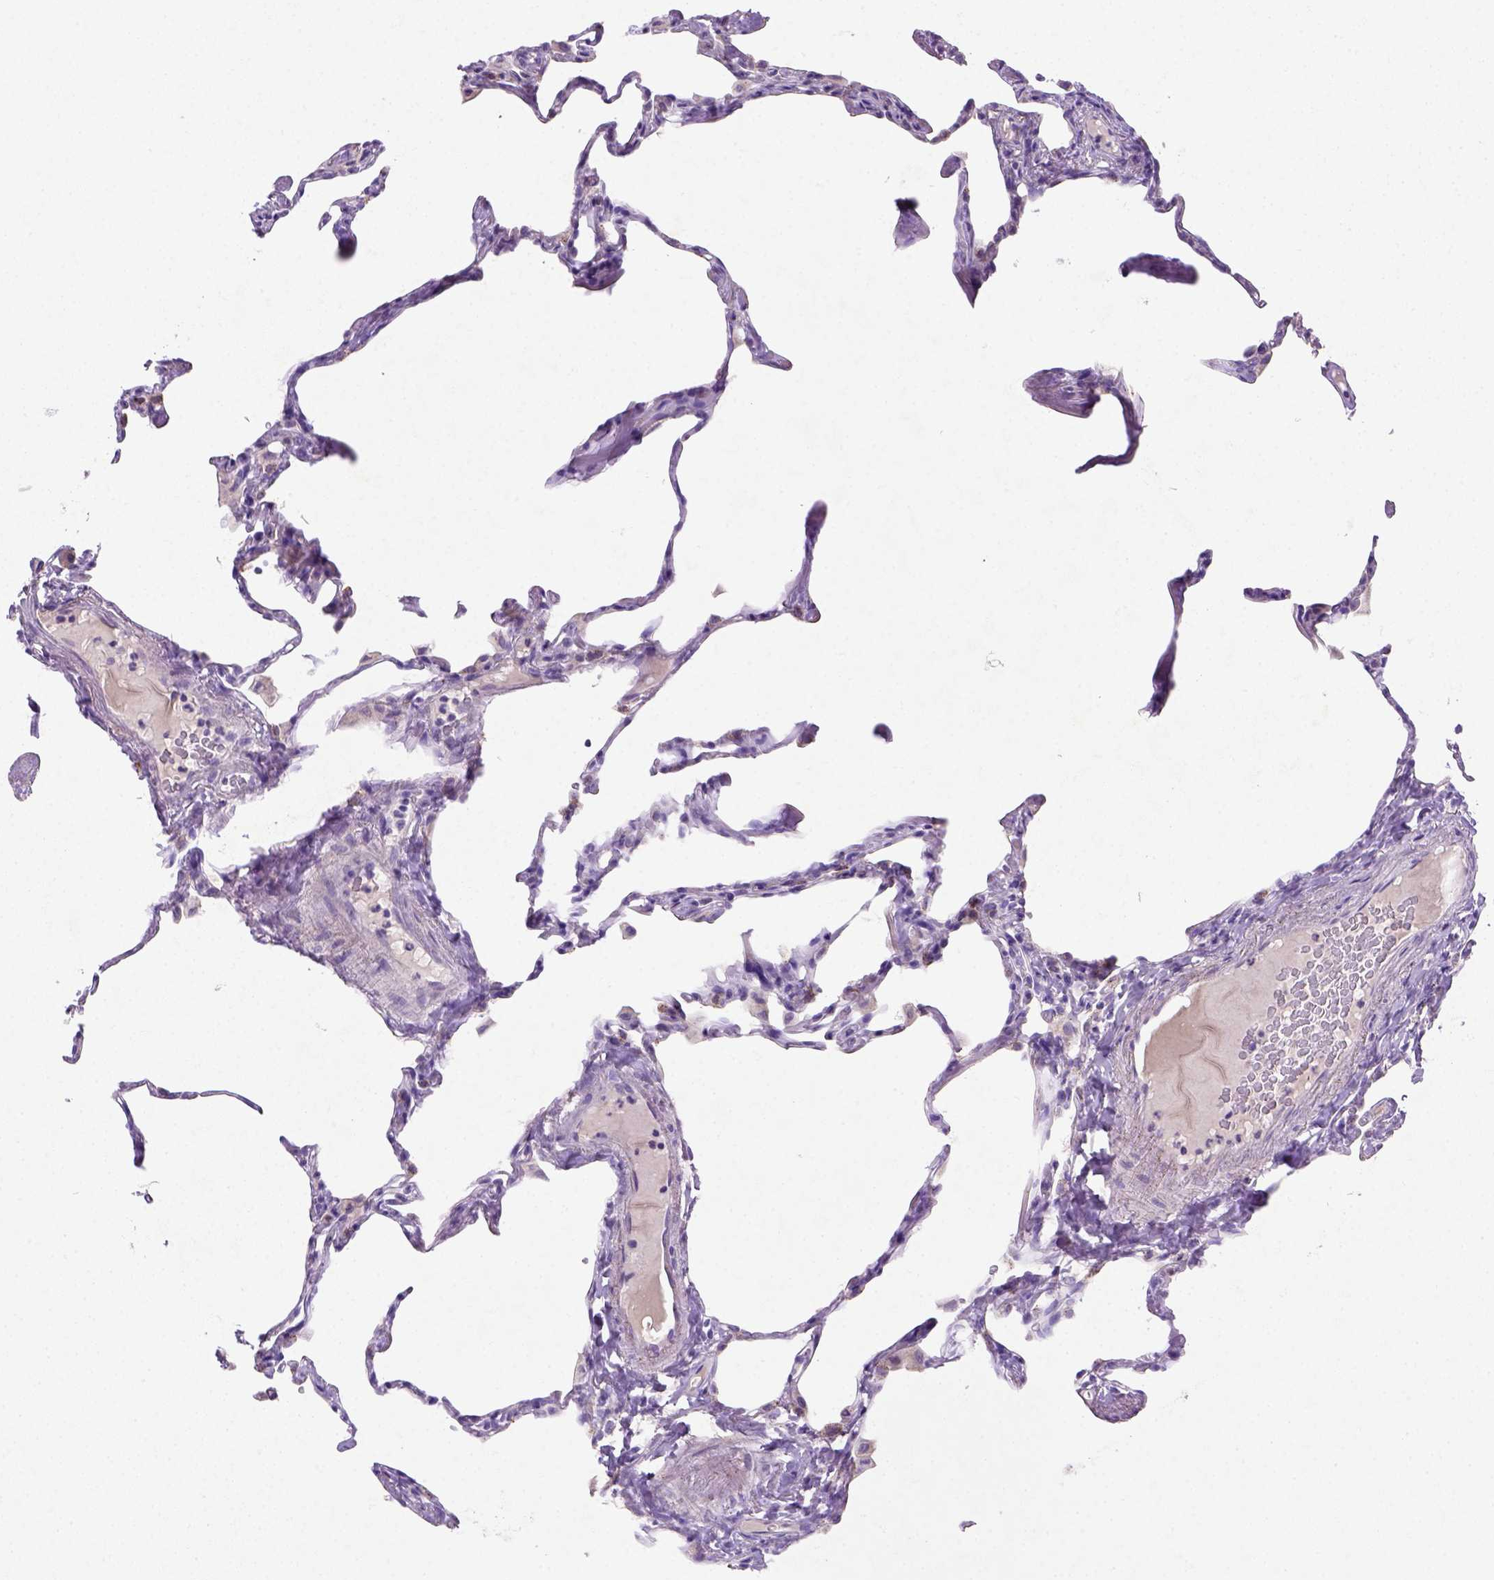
{"staining": {"intensity": "negative", "quantity": "none", "location": "none"}, "tissue": "lung", "cell_type": "Alveolar cells", "image_type": "normal", "snomed": [{"axis": "morphology", "description": "Normal tissue, NOS"}, {"axis": "topography", "description": "Lung"}], "caption": "Immunohistochemistry (IHC) histopathology image of benign lung: lung stained with DAB reveals no significant protein expression in alveolar cells. (Stains: DAB IHC with hematoxylin counter stain, Microscopy: brightfield microscopy at high magnification).", "gene": "NUDT2", "patient": {"sex": "male", "age": 65}}